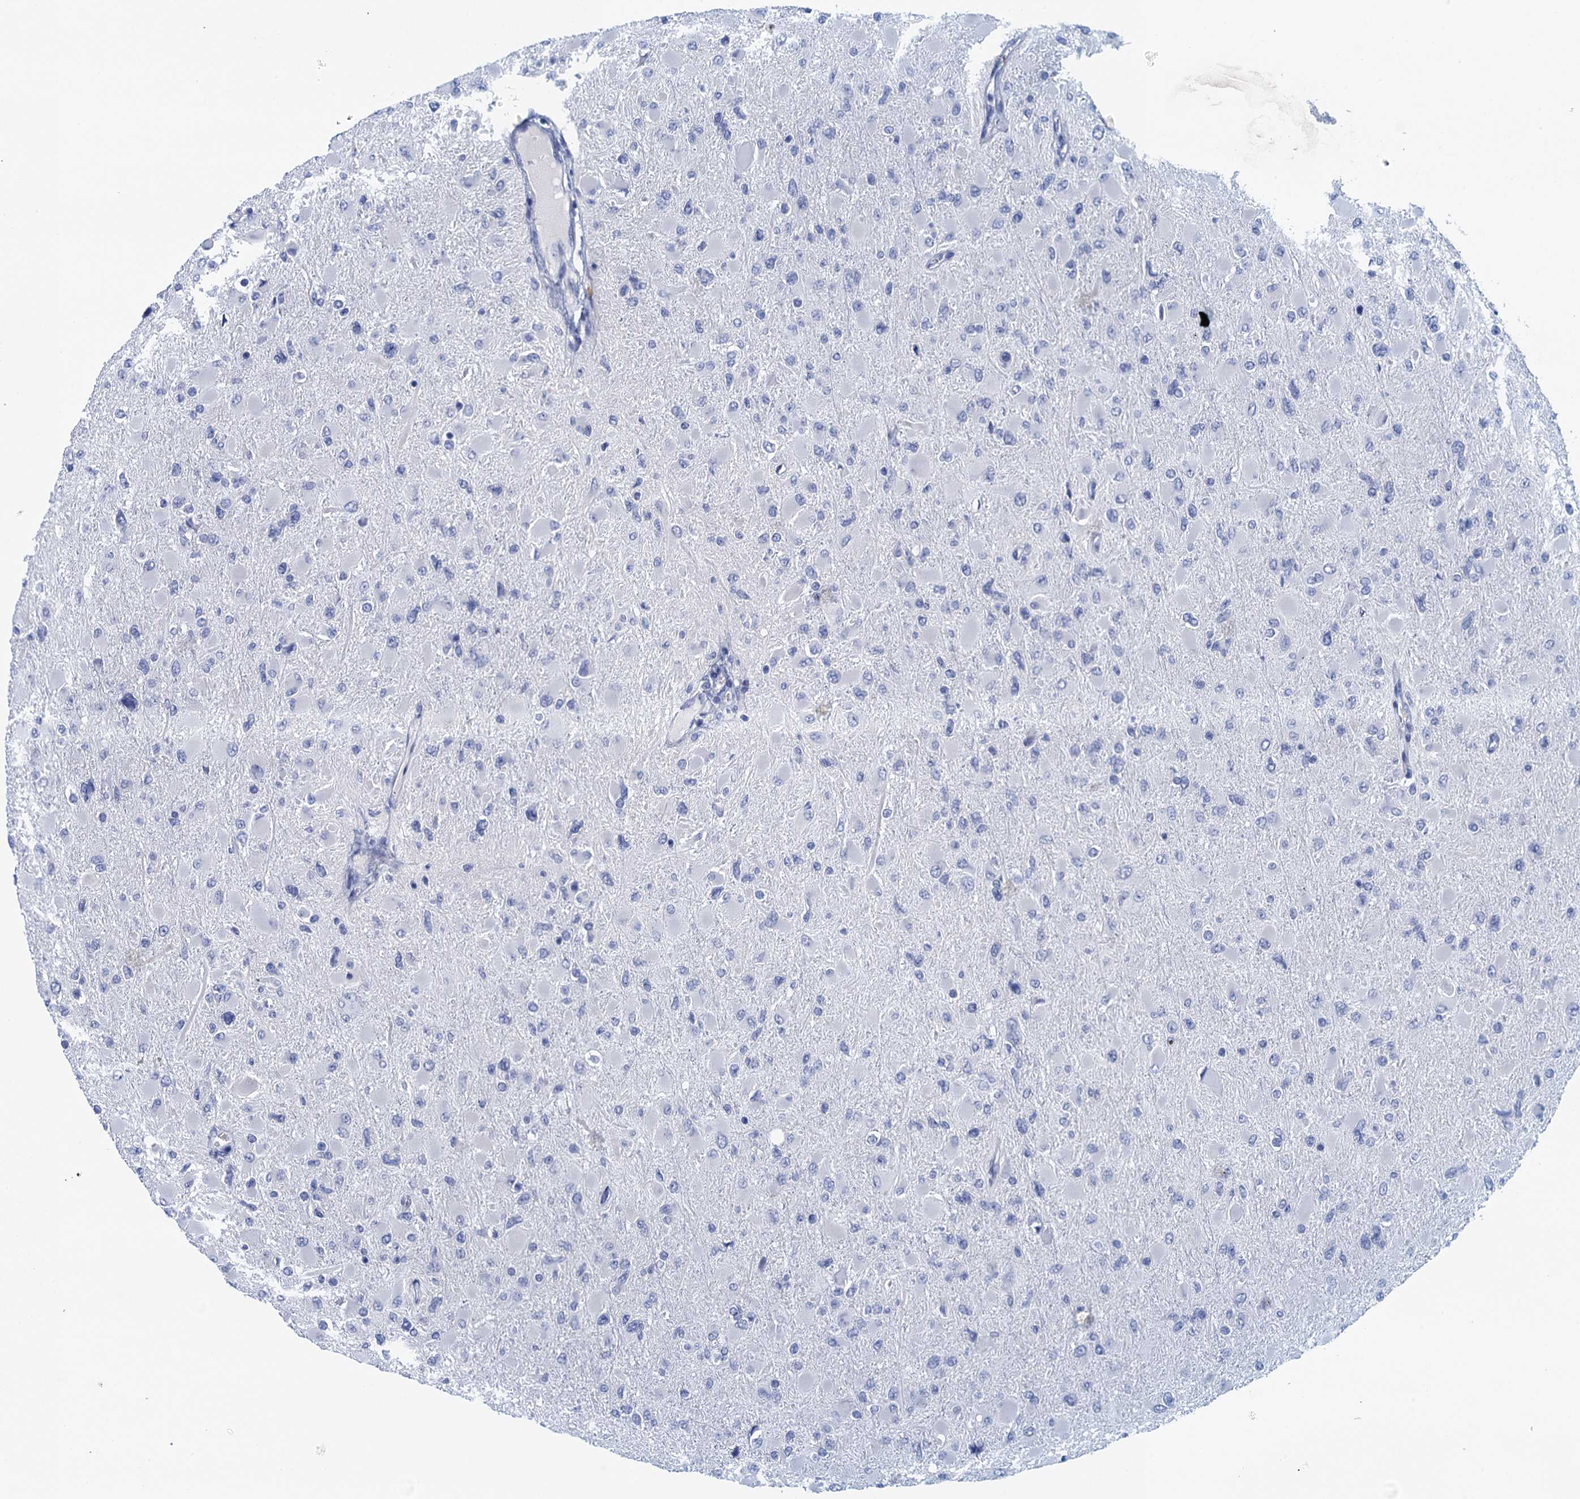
{"staining": {"intensity": "negative", "quantity": "none", "location": "none"}, "tissue": "glioma", "cell_type": "Tumor cells", "image_type": "cancer", "snomed": [{"axis": "morphology", "description": "Glioma, malignant, High grade"}, {"axis": "topography", "description": "Cerebral cortex"}], "caption": "IHC micrograph of malignant high-grade glioma stained for a protein (brown), which demonstrates no expression in tumor cells.", "gene": "CYP51A1", "patient": {"sex": "female", "age": 36}}